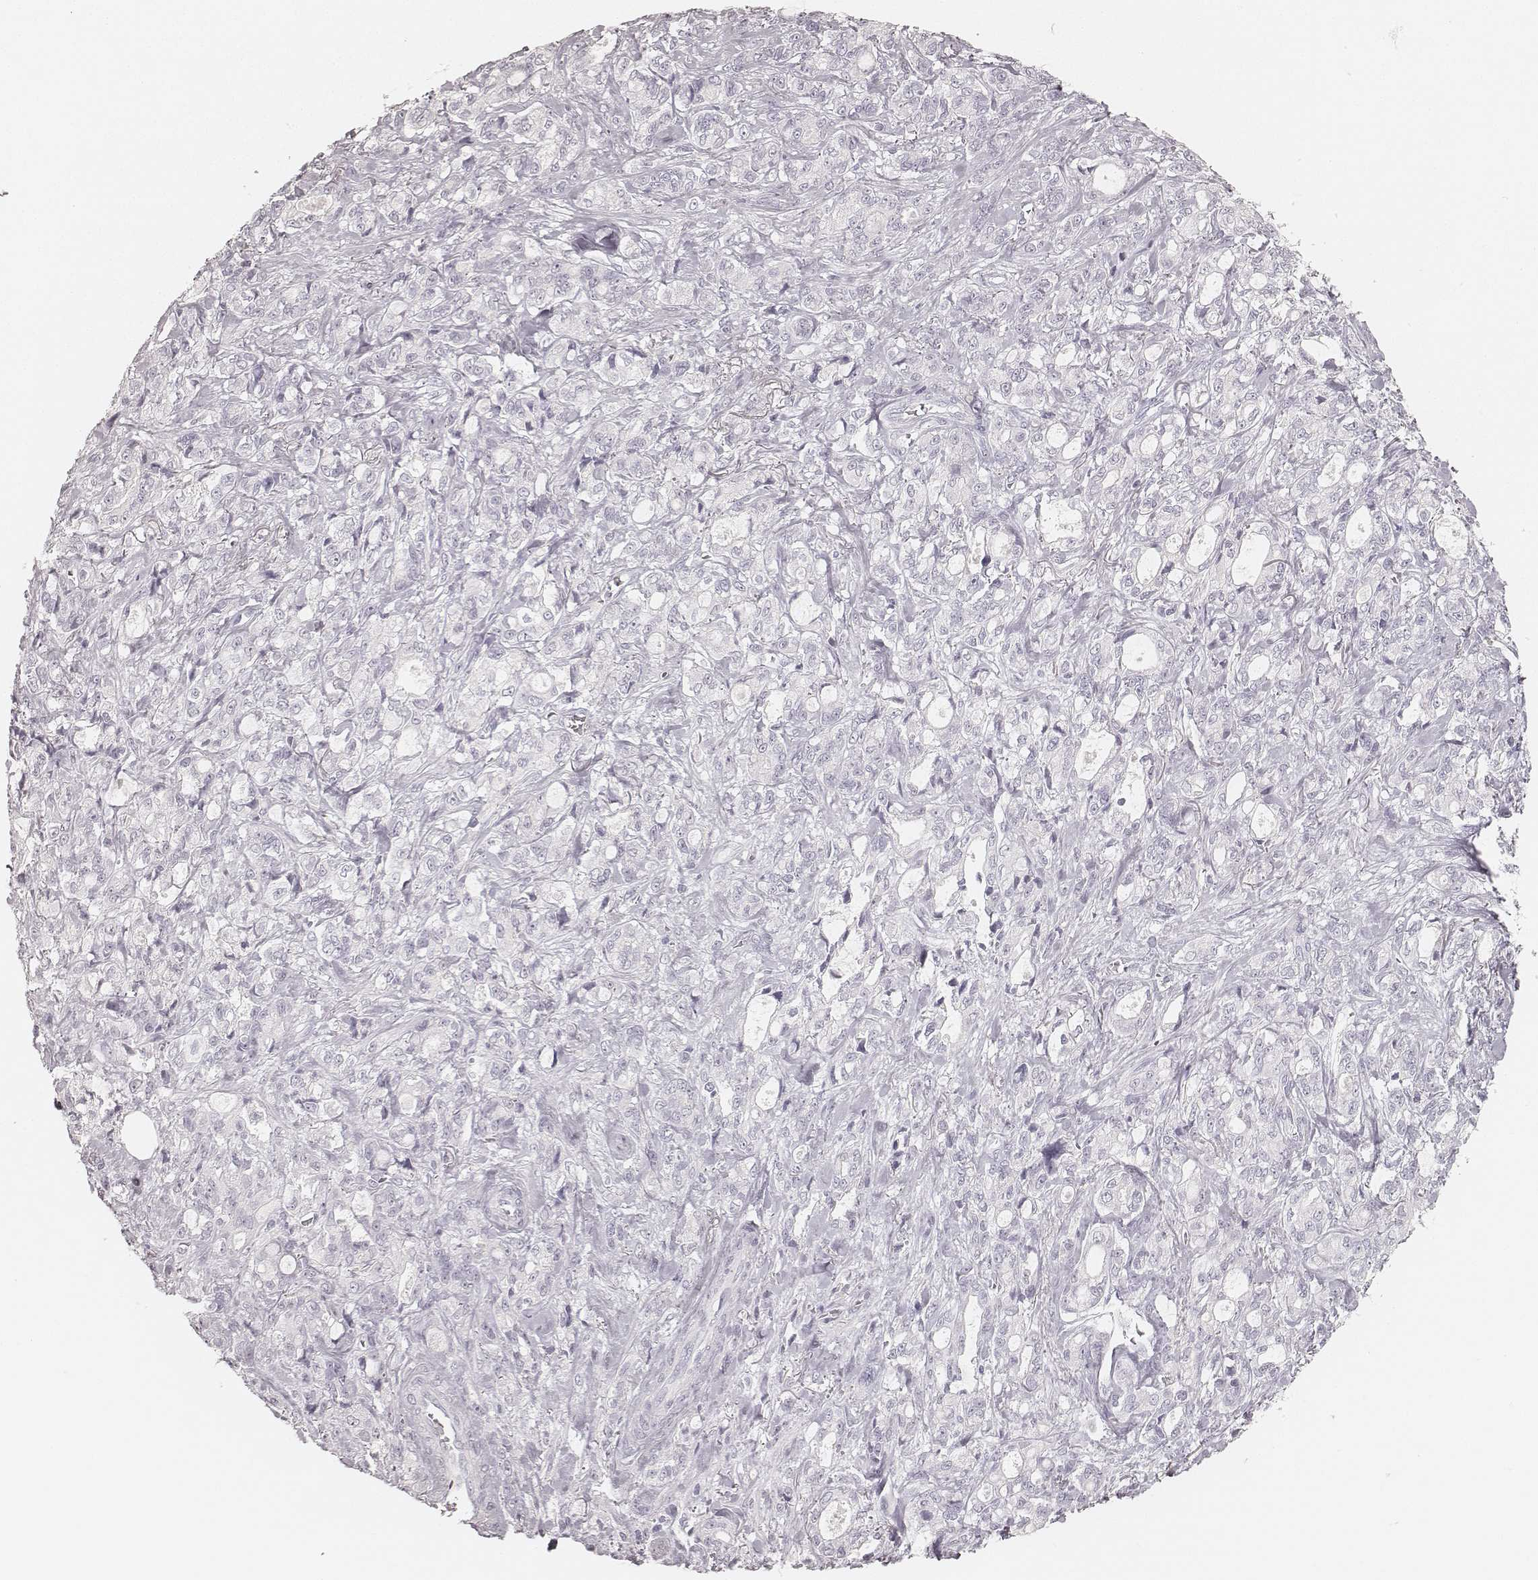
{"staining": {"intensity": "negative", "quantity": "none", "location": "none"}, "tissue": "stomach cancer", "cell_type": "Tumor cells", "image_type": "cancer", "snomed": [{"axis": "morphology", "description": "Adenocarcinoma, NOS"}, {"axis": "topography", "description": "Stomach"}], "caption": "High magnification brightfield microscopy of adenocarcinoma (stomach) stained with DAB (brown) and counterstained with hematoxylin (blue): tumor cells show no significant positivity.", "gene": "KRT31", "patient": {"sex": "male", "age": 63}}